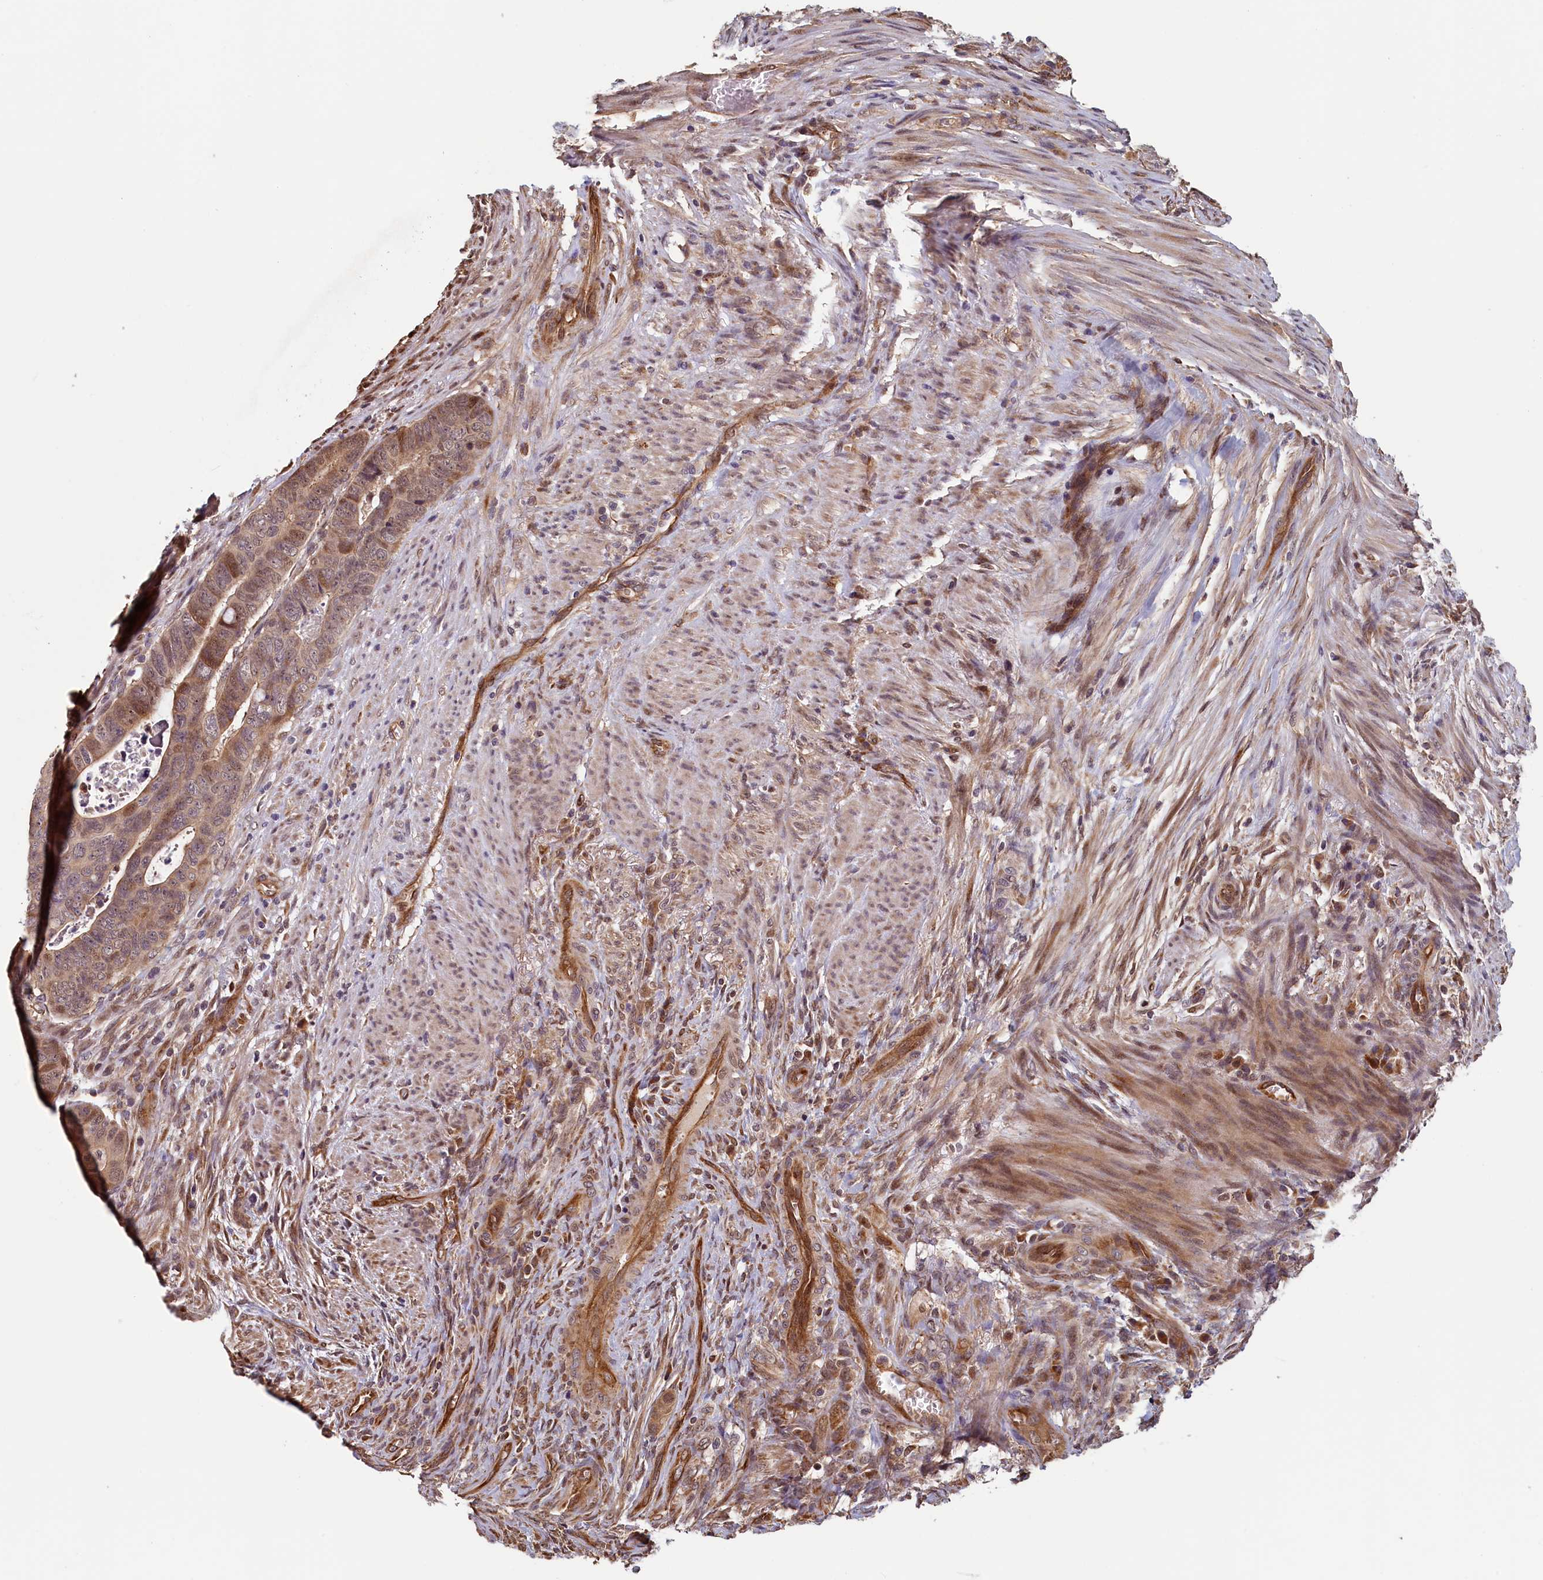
{"staining": {"intensity": "weak", "quantity": "<25%", "location": "cytoplasmic/membranous,nuclear"}, "tissue": "colorectal cancer", "cell_type": "Tumor cells", "image_type": "cancer", "snomed": [{"axis": "morphology", "description": "Adenocarcinoma, NOS"}, {"axis": "topography", "description": "Rectum"}], "caption": "The micrograph shows no staining of tumor cells in colorectal adenocarcinoma.", "gene": "ACSBG1", "patient": {"sex": "female", "age": 78}}